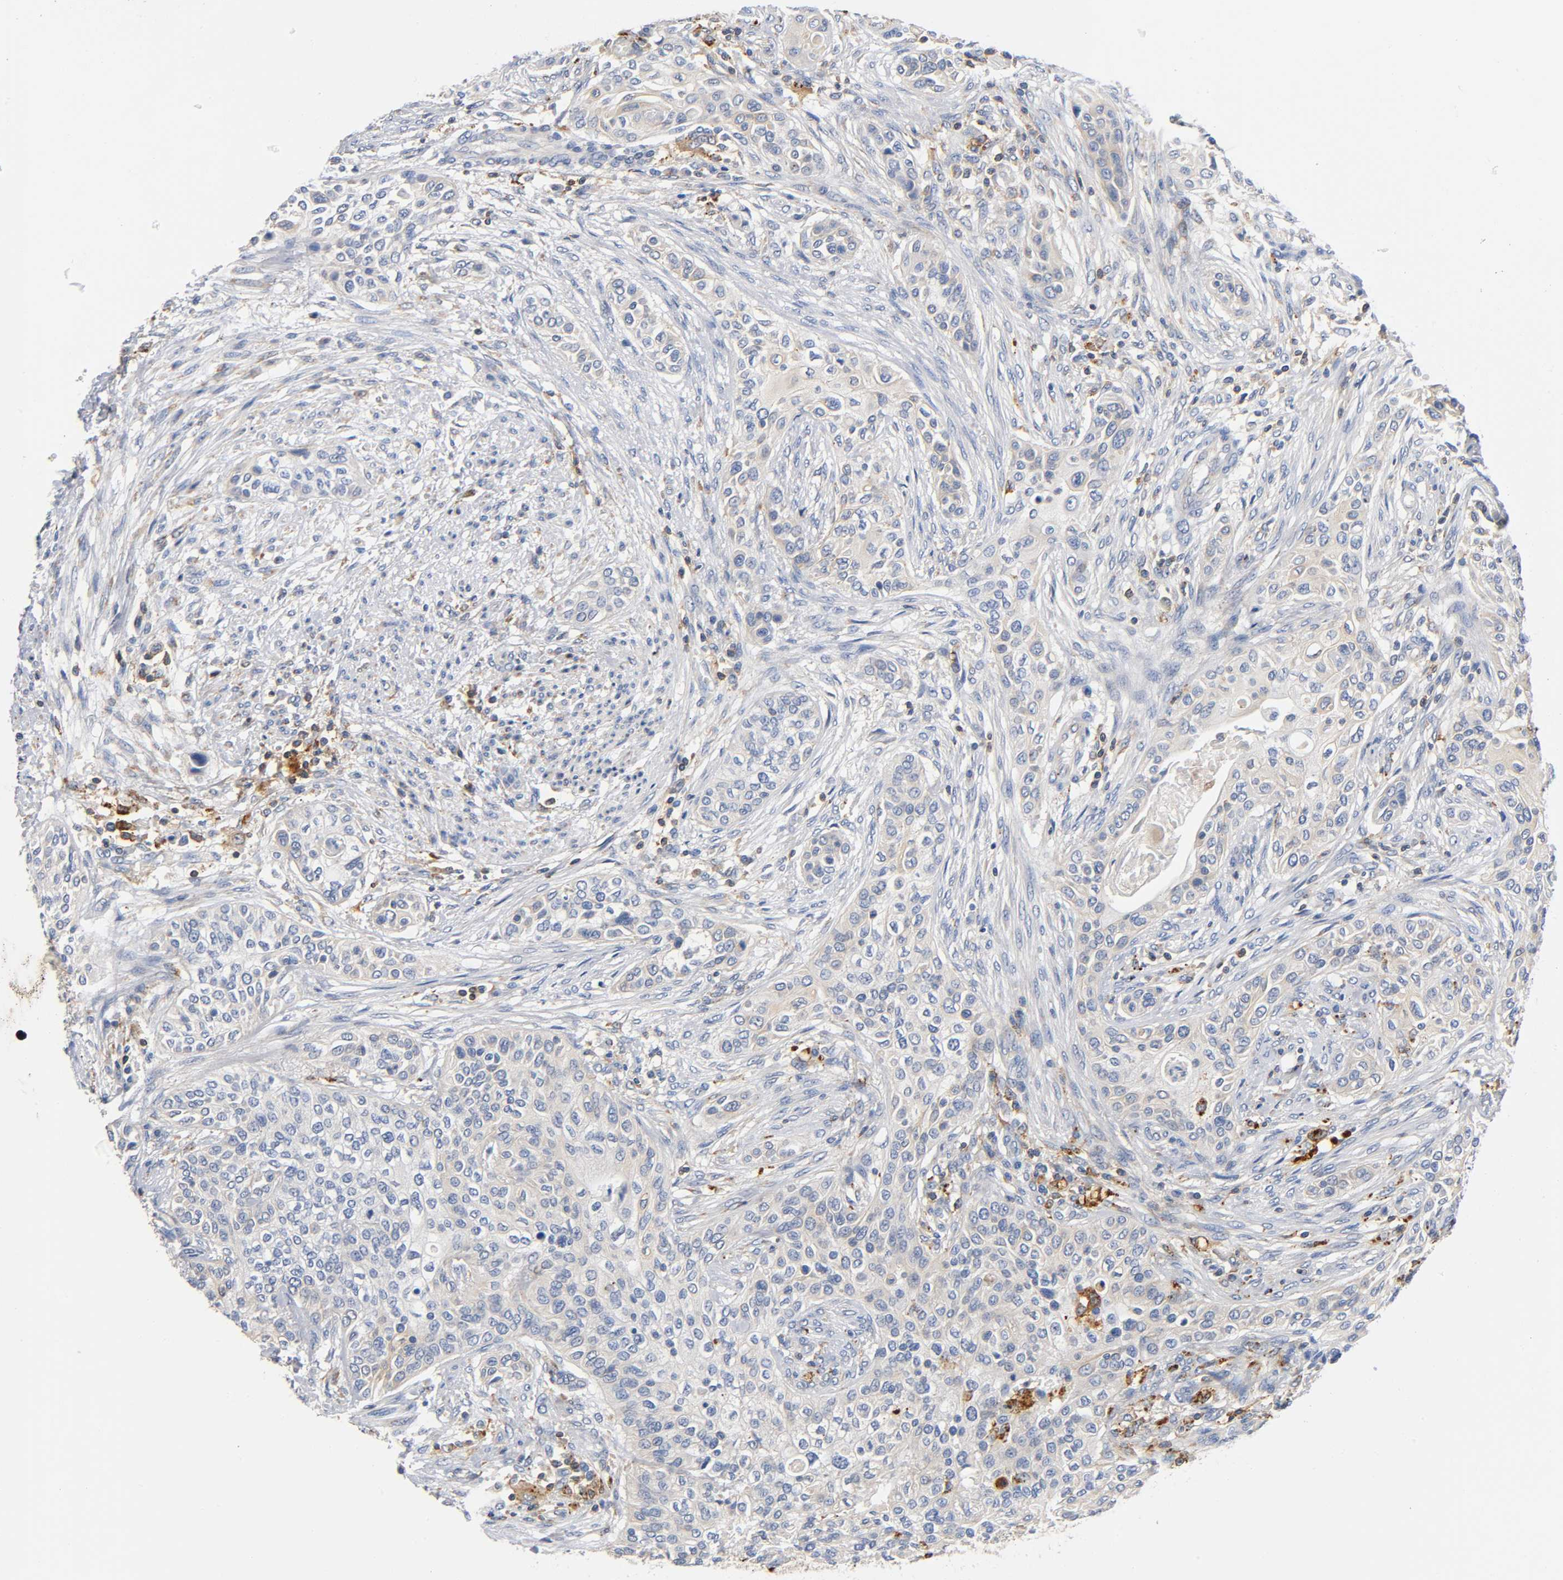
{"staining": {"intensity": "negative", "quantity": "none", "location": "none"}, "tissue": "urothelial cancer", "cell_type": "Tumor cells", "image_type": "cancer", "snomed": [{"axis": "morphology", "description": "Urothelial carcinoma, High grade"}, {"axis": "topography", "description": "Urinary bladder"}], "caption": "Protein analysis of urothelial cancer demonstrates no significant expression in tumor cells. (Stains: DAB immunohistochemistry with hematoxylin counter stain, Microscopy: brightfield microscopy at high magnification).", "gene": "UCKL1", "patient": {"sex": "male", "age": 74}}